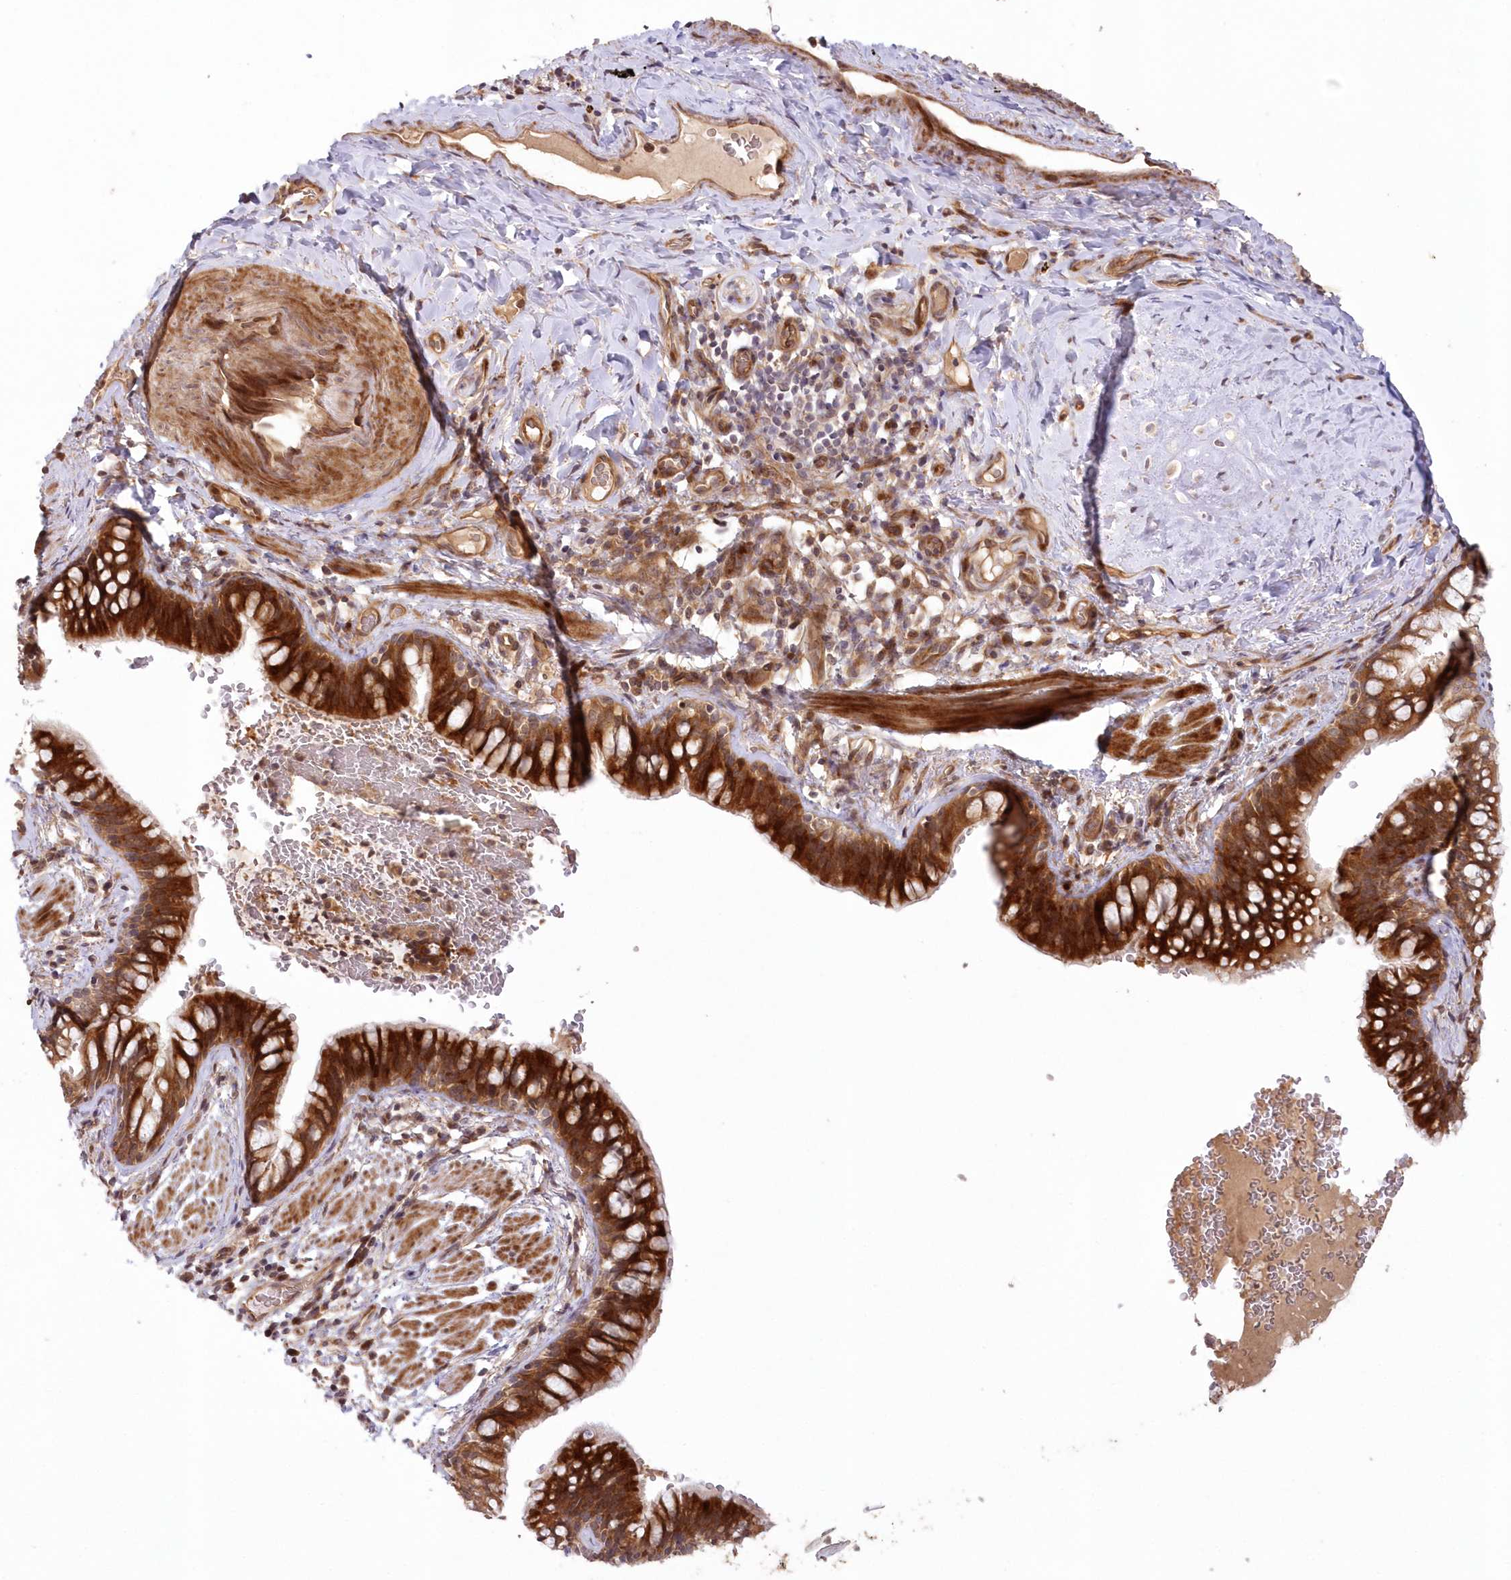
{"staining": {"intensity": "strong", "quantity": ">75%", "location": "cytoplasmic/membranous"}, "tissue": "bronchus", "cell_type": "Respiratory epithelial cells", "image_type": "normal", "snomed": [{"axis": "morphology", "description": "Normal tissue, NOS"}, {"axis": "topography", "description": "Cartilage tissue"}, {"axis": "topography", "description": "Bronchus"}], "caption": "Protein staining of normal bronchus demonstrates strong cytoplasmic/membranous expression in about >75% of respiratory epithelial cells.", "gene": "UBTD2", "patient": {"sex": "female", "age": 36}}